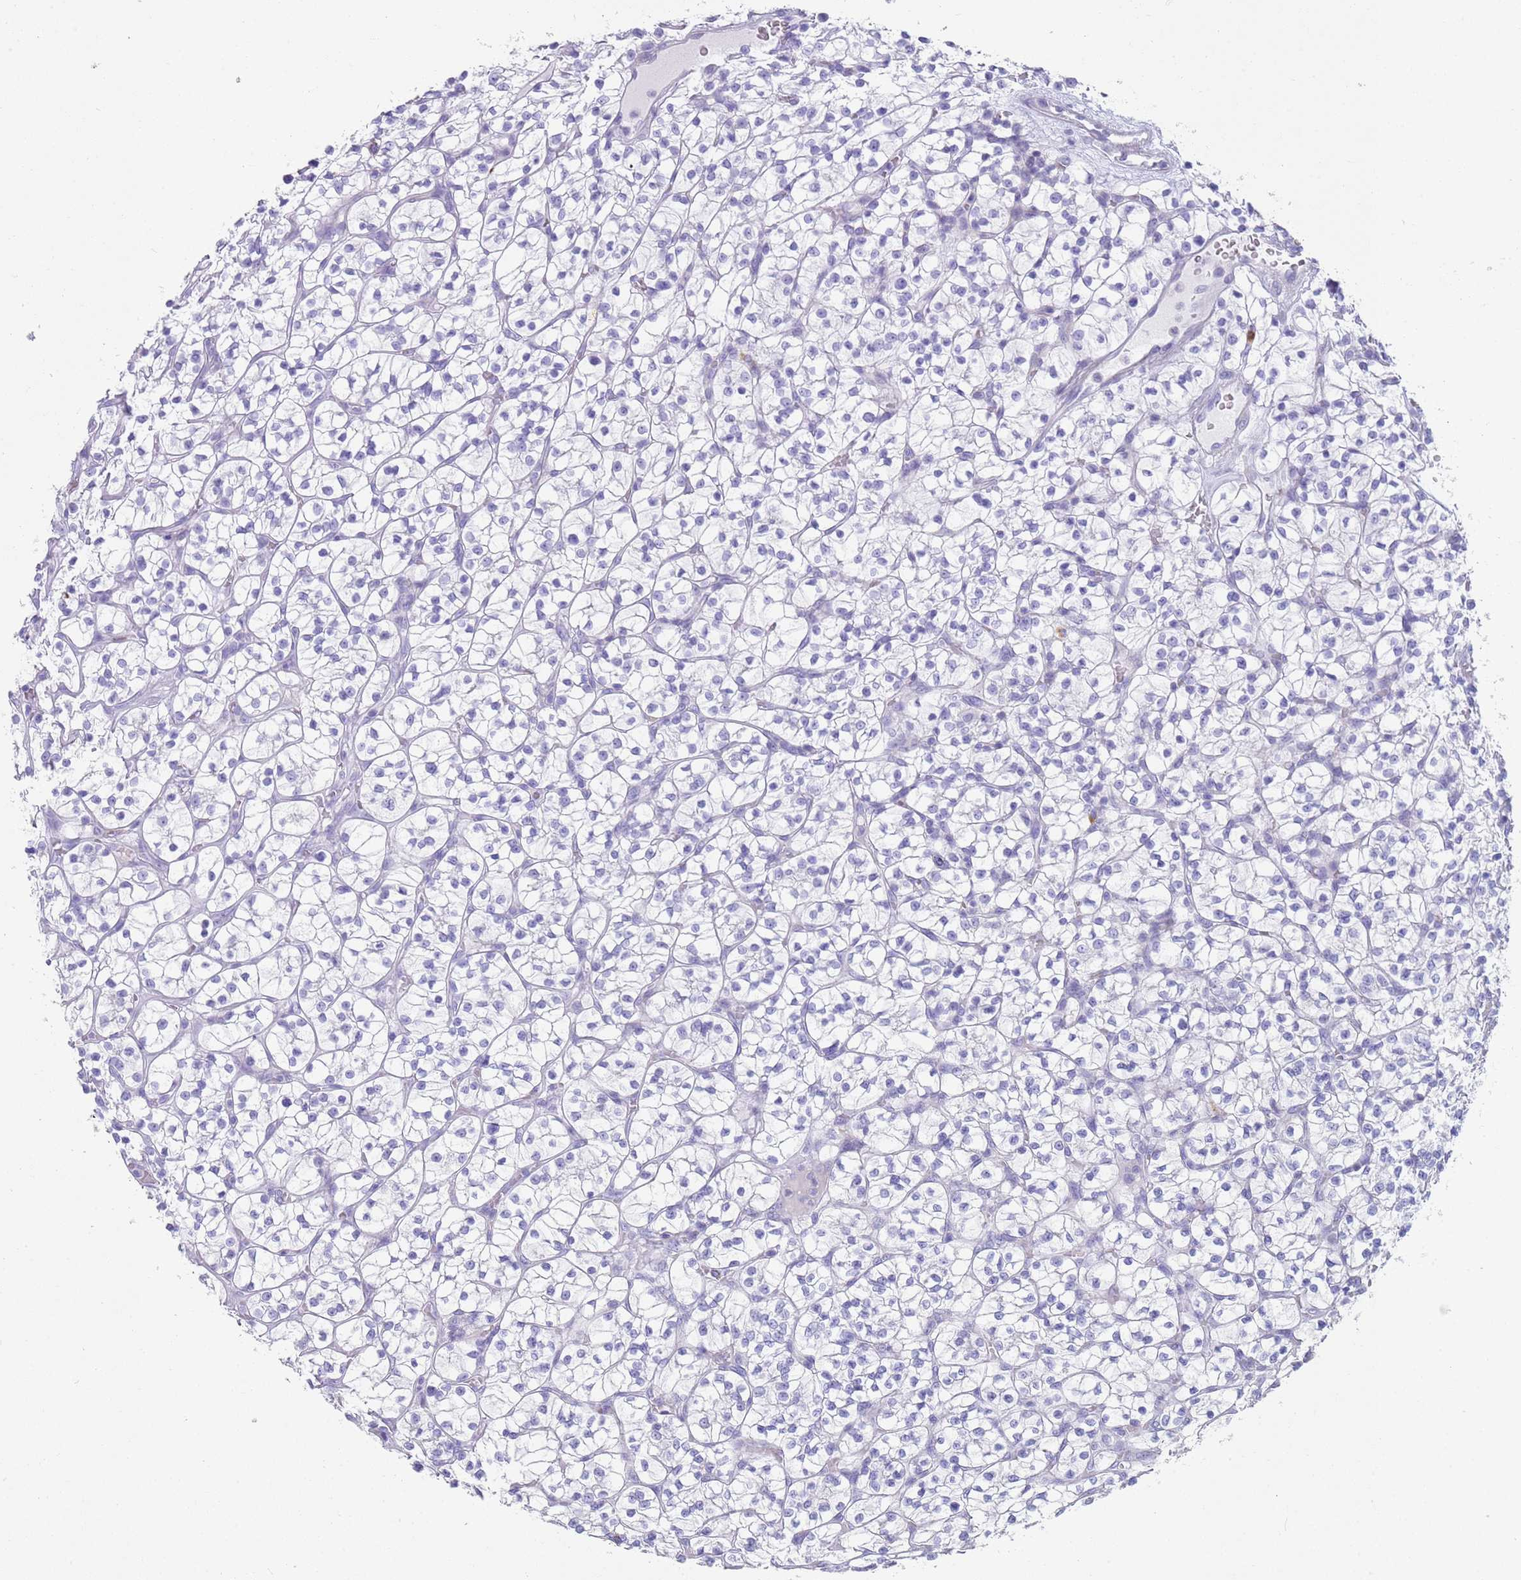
{"staining": {"intensity": "negative", "quantity": "none", "location": "none"}, "tissue": "renal cancer", "cell_type": "Tumor cells", "image_type": "cancer", "snomed": [{"axis": "morphology", "description": "Adenocarcinoma, NOS"}, {"axis": "topography", "description": "Kidney"}], "caption": "The image exhibits no significant staining in tumor cells of adenocarcinoma (renal).", "gene": "CPXM2", "patient": {"sex": "female", "age": 64}}